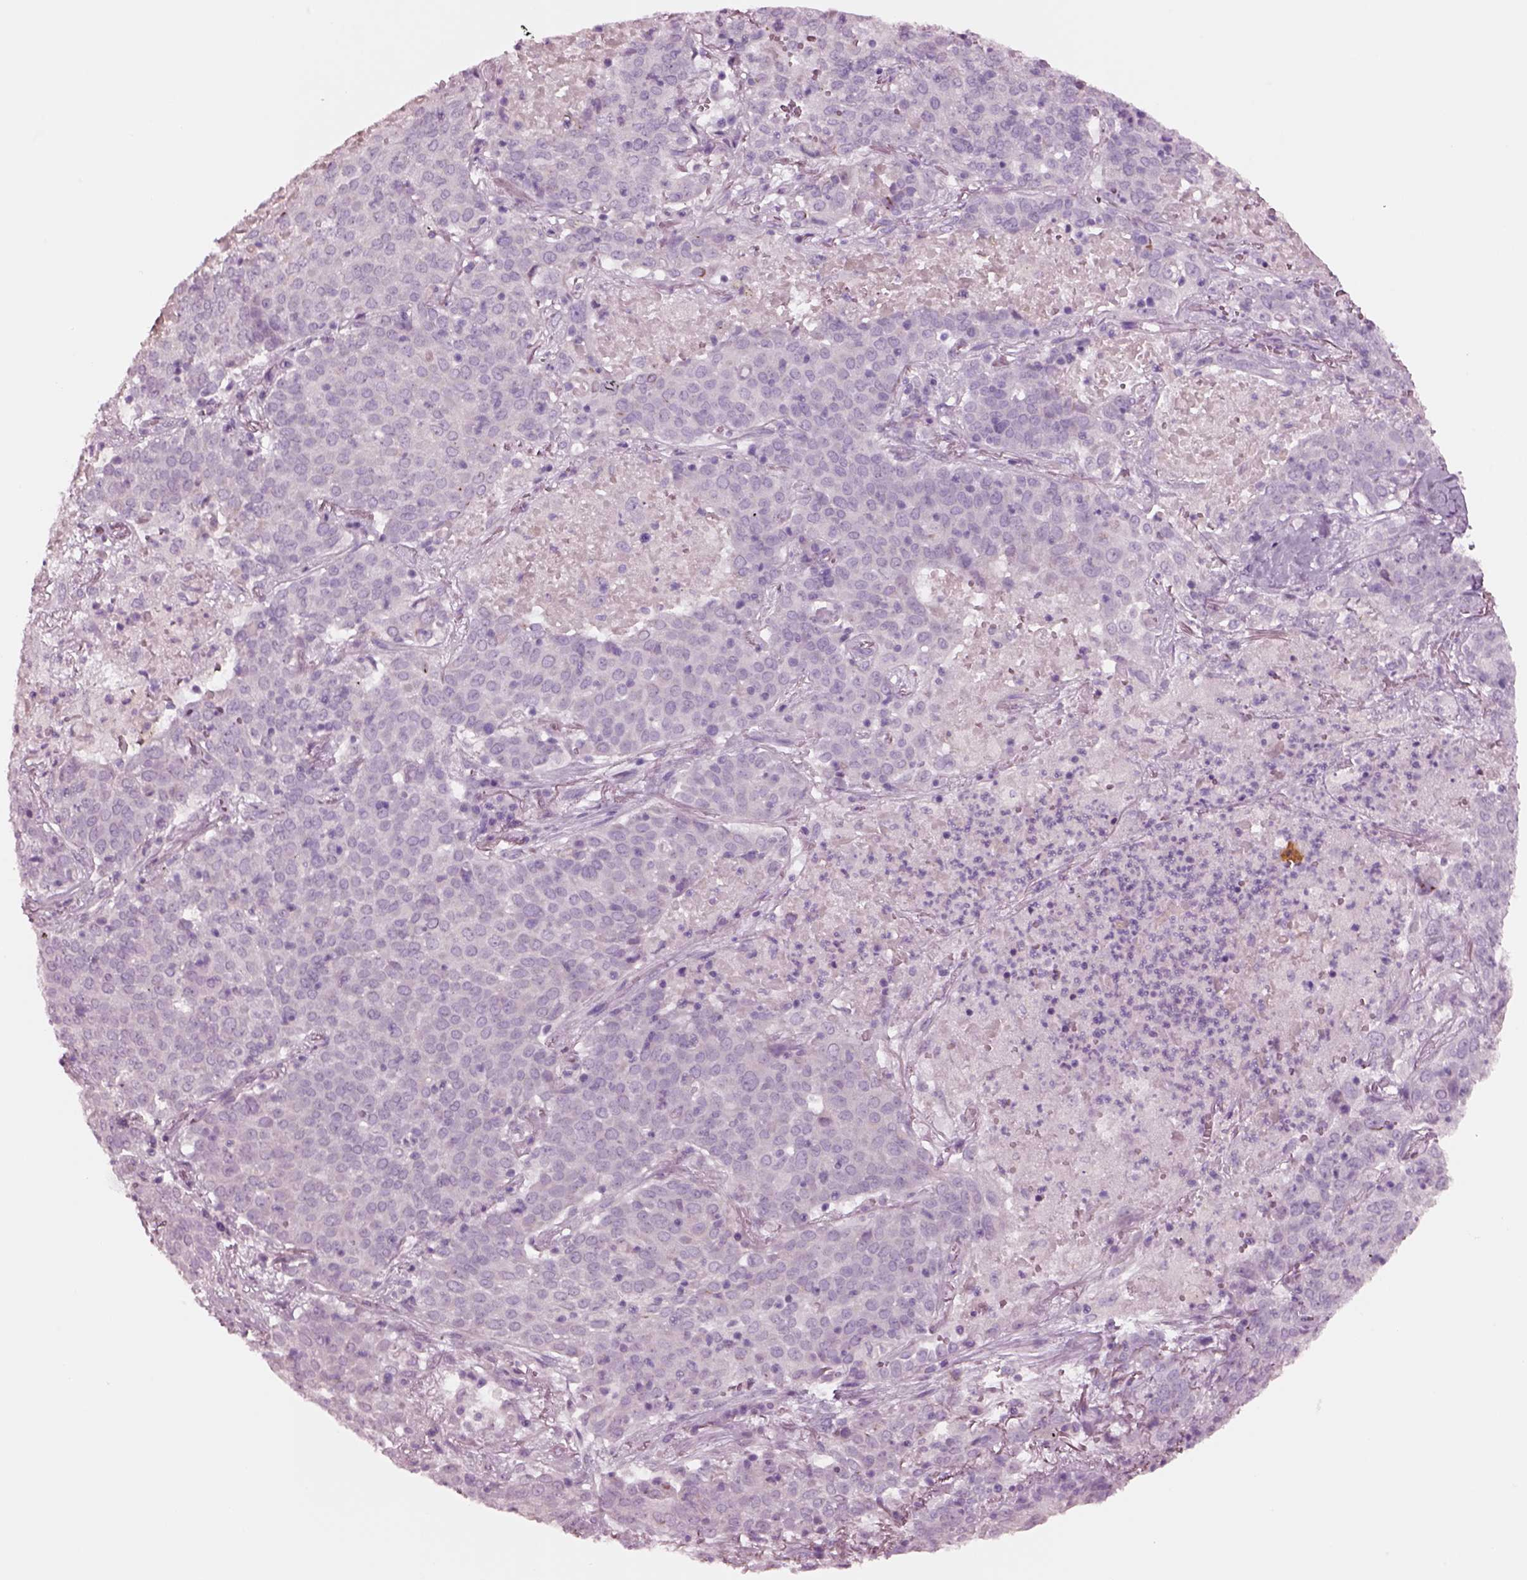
{"staining": {"intensity": "negative", "quantity": "none", "location": "none"}, "tissue": "lung cancer", "cell_type": "Tumor cells", "image_type": "cancer", "snomed": [{"axis": "morphology", "description": "Squamous cell carcinoma, NOS"}, {"axis": "topography", "description": "Lung"}], "caption": "Tumor cells show no significant staining in lung squamous cell carcinoma.", "gene": "NMRK2", "patient": {"sex": "male", "age": 82}}